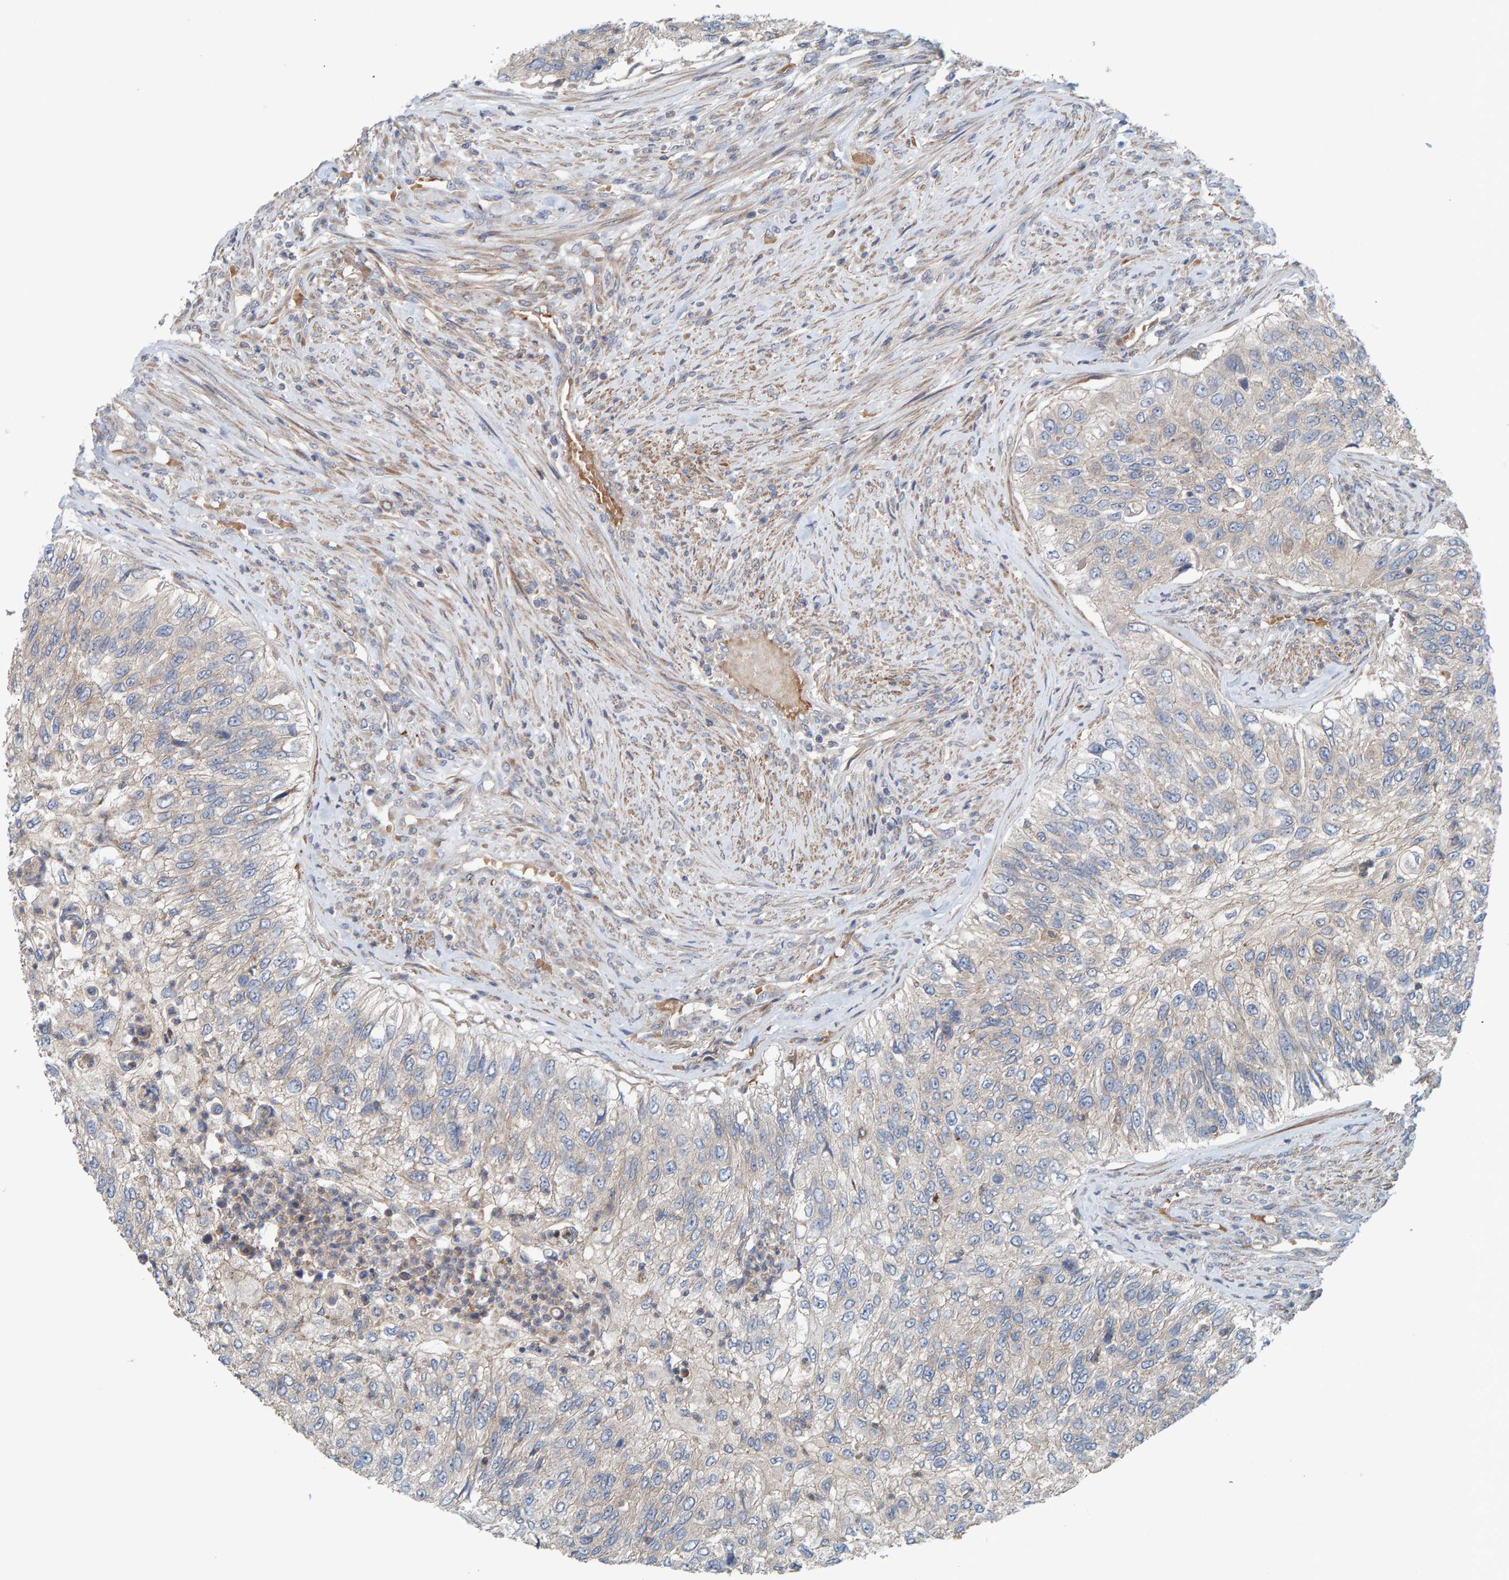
{"staining": {"intensity": "weak", "quantity": "<25%", "location": "cytoplasmic/membranous"}, "tissue": "urothelial cancer", "cell_type": "Tumor cells", "image_type": "cancer", "snomed": [{"axis": "morphology", "description": "Urothelial carcinoma, High grade"}, {"axis": "topography", "description": "Urinary bladder"}], "caption": "Tumor cells show no significant staining in urothelial cancer.", "gene": "UBAP1", "patient": {"sex": "female", "age": 60}}